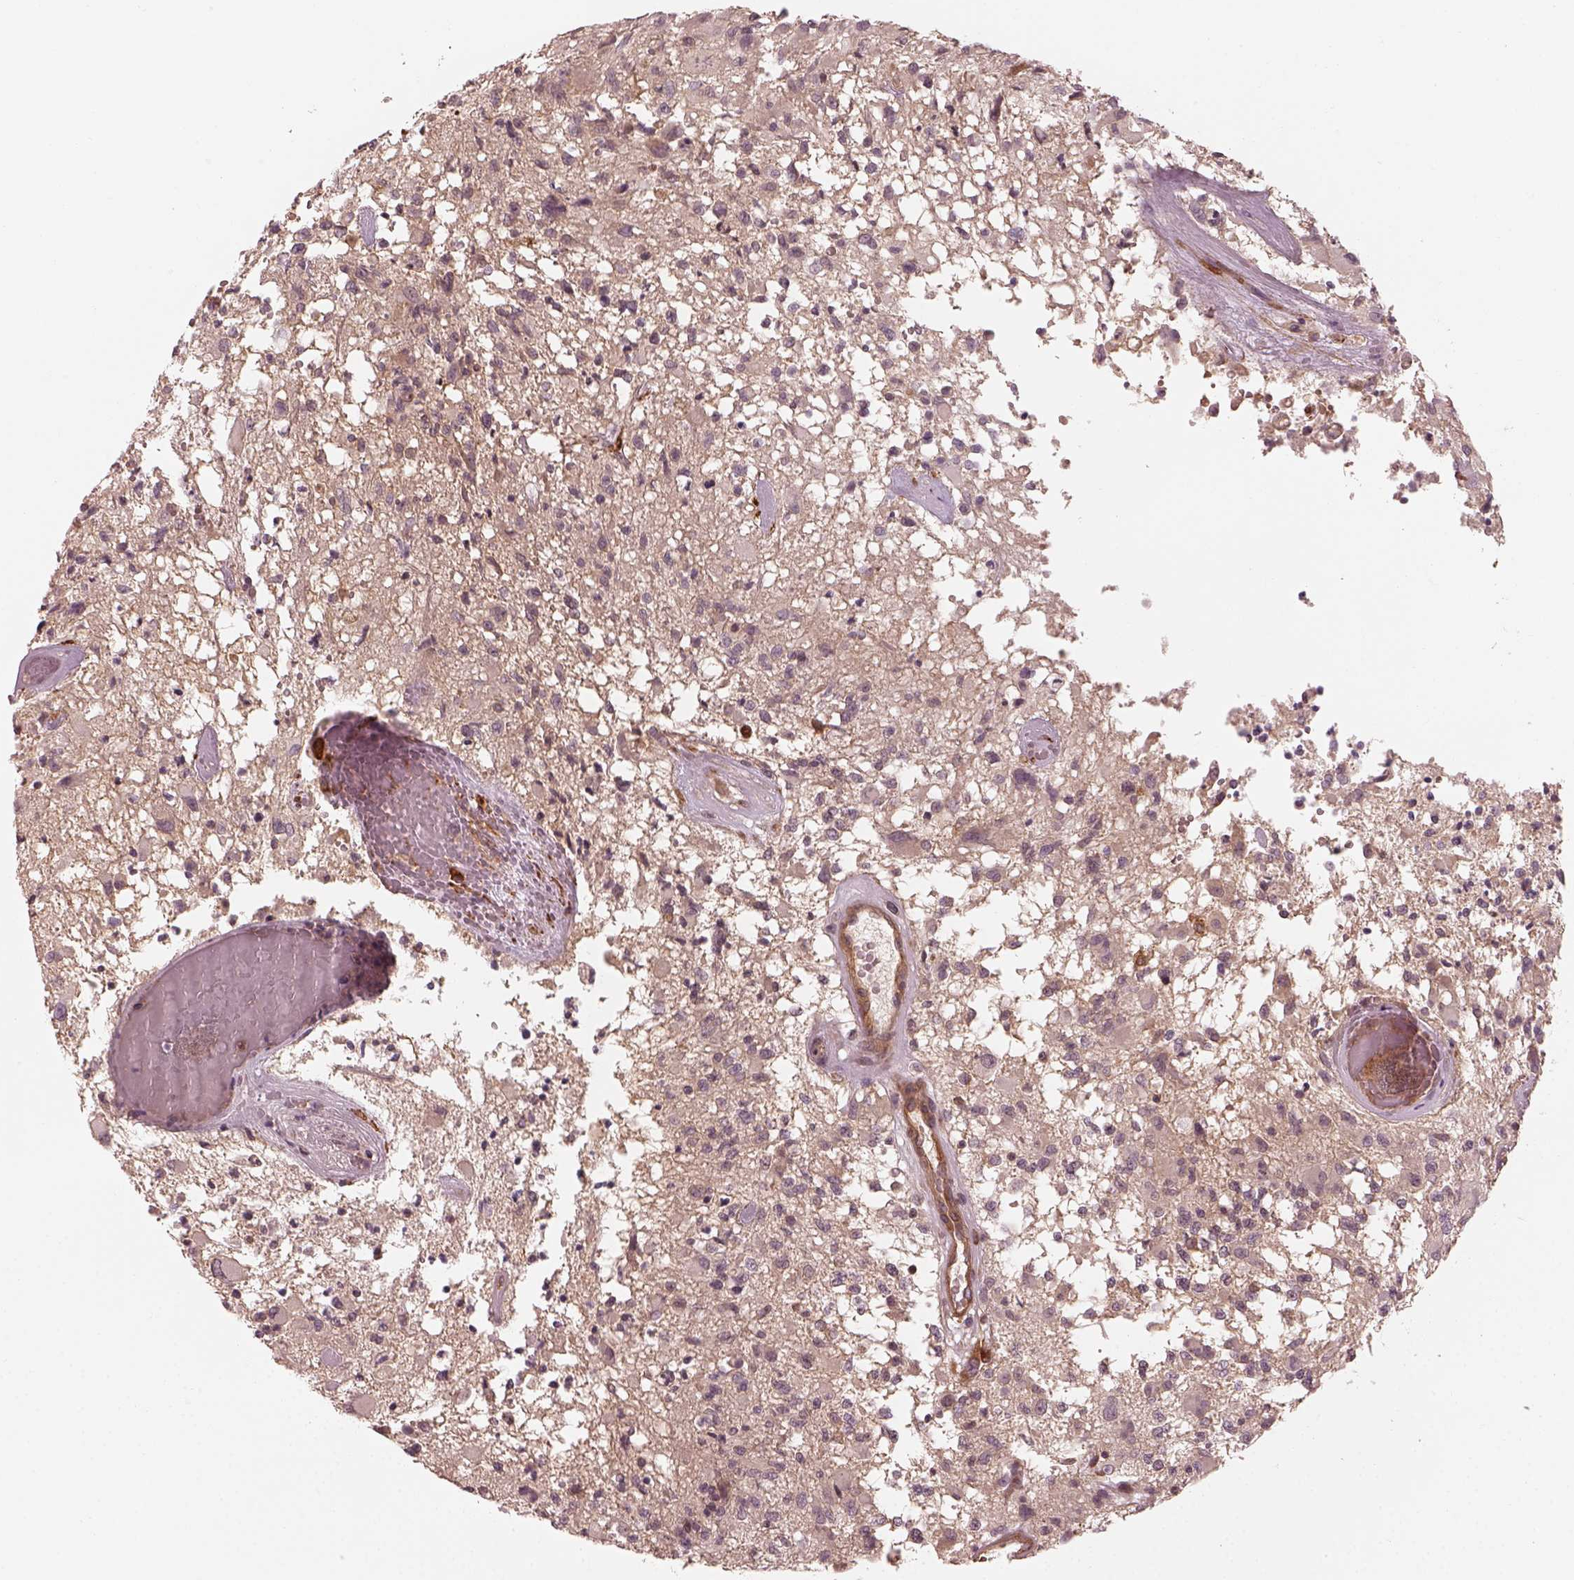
{"staining": {"intensity": "negative", "quantity": "none", "location": "none"}, "tissue": "glioma", "cell_type": "Tumor cells", "image_type": "cancer", "snomed": [{"axis": "morphology", "description": "Glioma, malignant, High grade"}, {"axis": "topography", "description": "Brain"}], "caption": "Immunohistochemistry (IHC) photomicrograph of high-grade glioma (malignant) stained for a protein (brown), which demonstrates no positivity in tumor cells.", "gene": "FAM107B", "patient": {"sex": "female", "age": 63}}